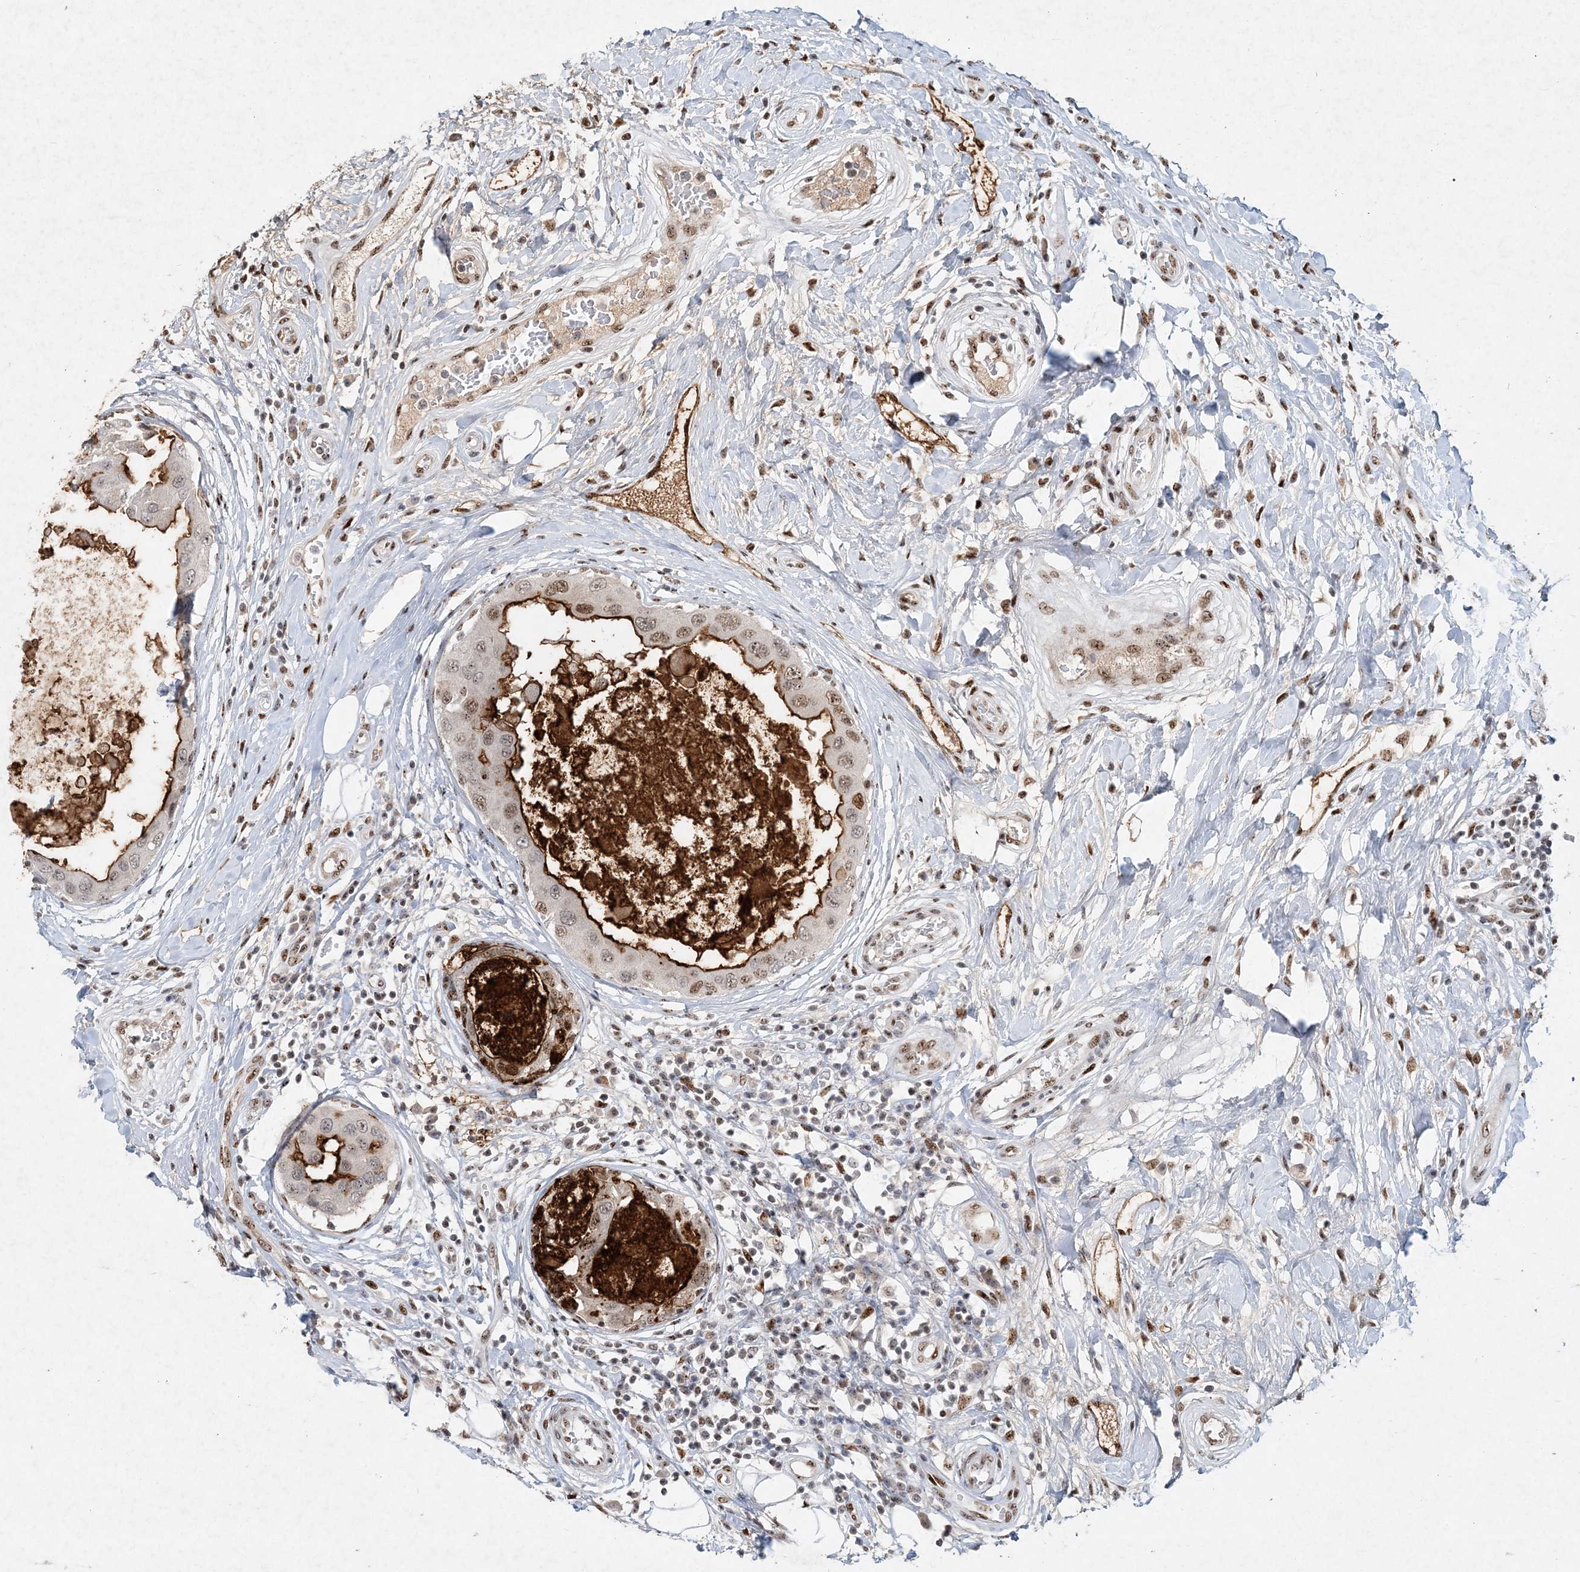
{"staining": {"intensity": "strong", "quantity": "25%-75%", "location": "cytoplasmic/membranous,nuclear"}, "tissue": "breast cancer", "cell_type": "Tumor cells", "image_type": "cancer", "snomed": [{"axis": "morphology", "description": "Duct carcinoma"}, {"axis": "topography", "description": "Breast"}], "caption": "Infiltrating ductal carcinoma (breast) stained with DAB (3,3'-diaminobenzidine) immunohistochemistry (IHC) exhibits high levels of strong cytoplasmic/membranous and nuclear expression in approximately 25%-75% of tumor cells.", "gene": "GIN1", "patient": {"sex": "female", "age": 27}}